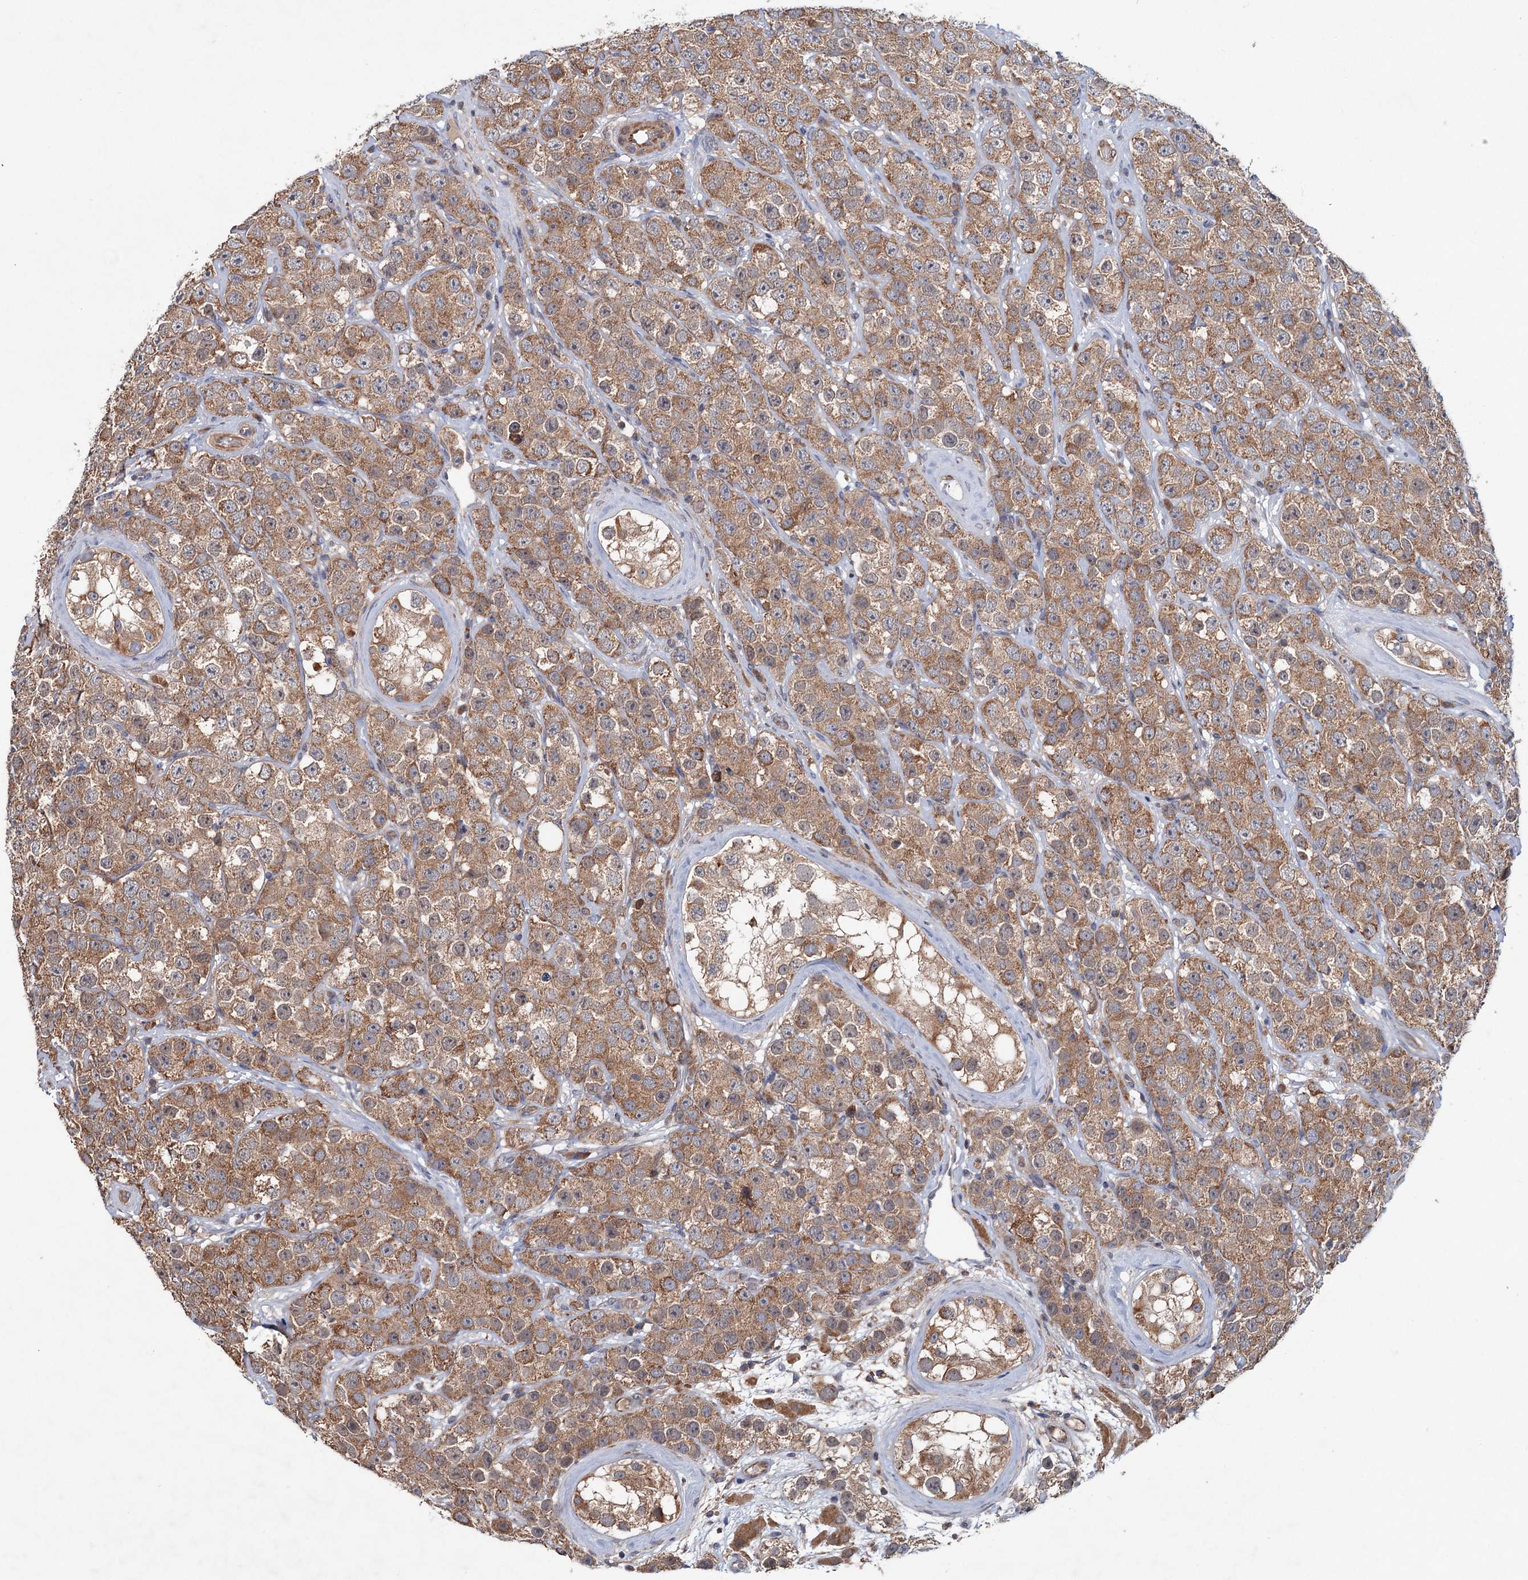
{"staining": {"intensity": "moderate", "quantity": ">75%", "location": "cytoplasmic/membranous"}, "tissue": "testis cancer", "cell_type": "Tumor cells", "image_type": "cancer", "snomed": [{"axis": "morphology", "description": "Seminoma, NOS"}, {"axis": "topography", "description": "Testis"}], "caption": "Testis cancer (seminoma) stained for a protein reveals moderate cytoplasmic/membranous positivity in tumor cells.", "gene": "MTRR", "patient": {"sex": "male", "age": 28}}